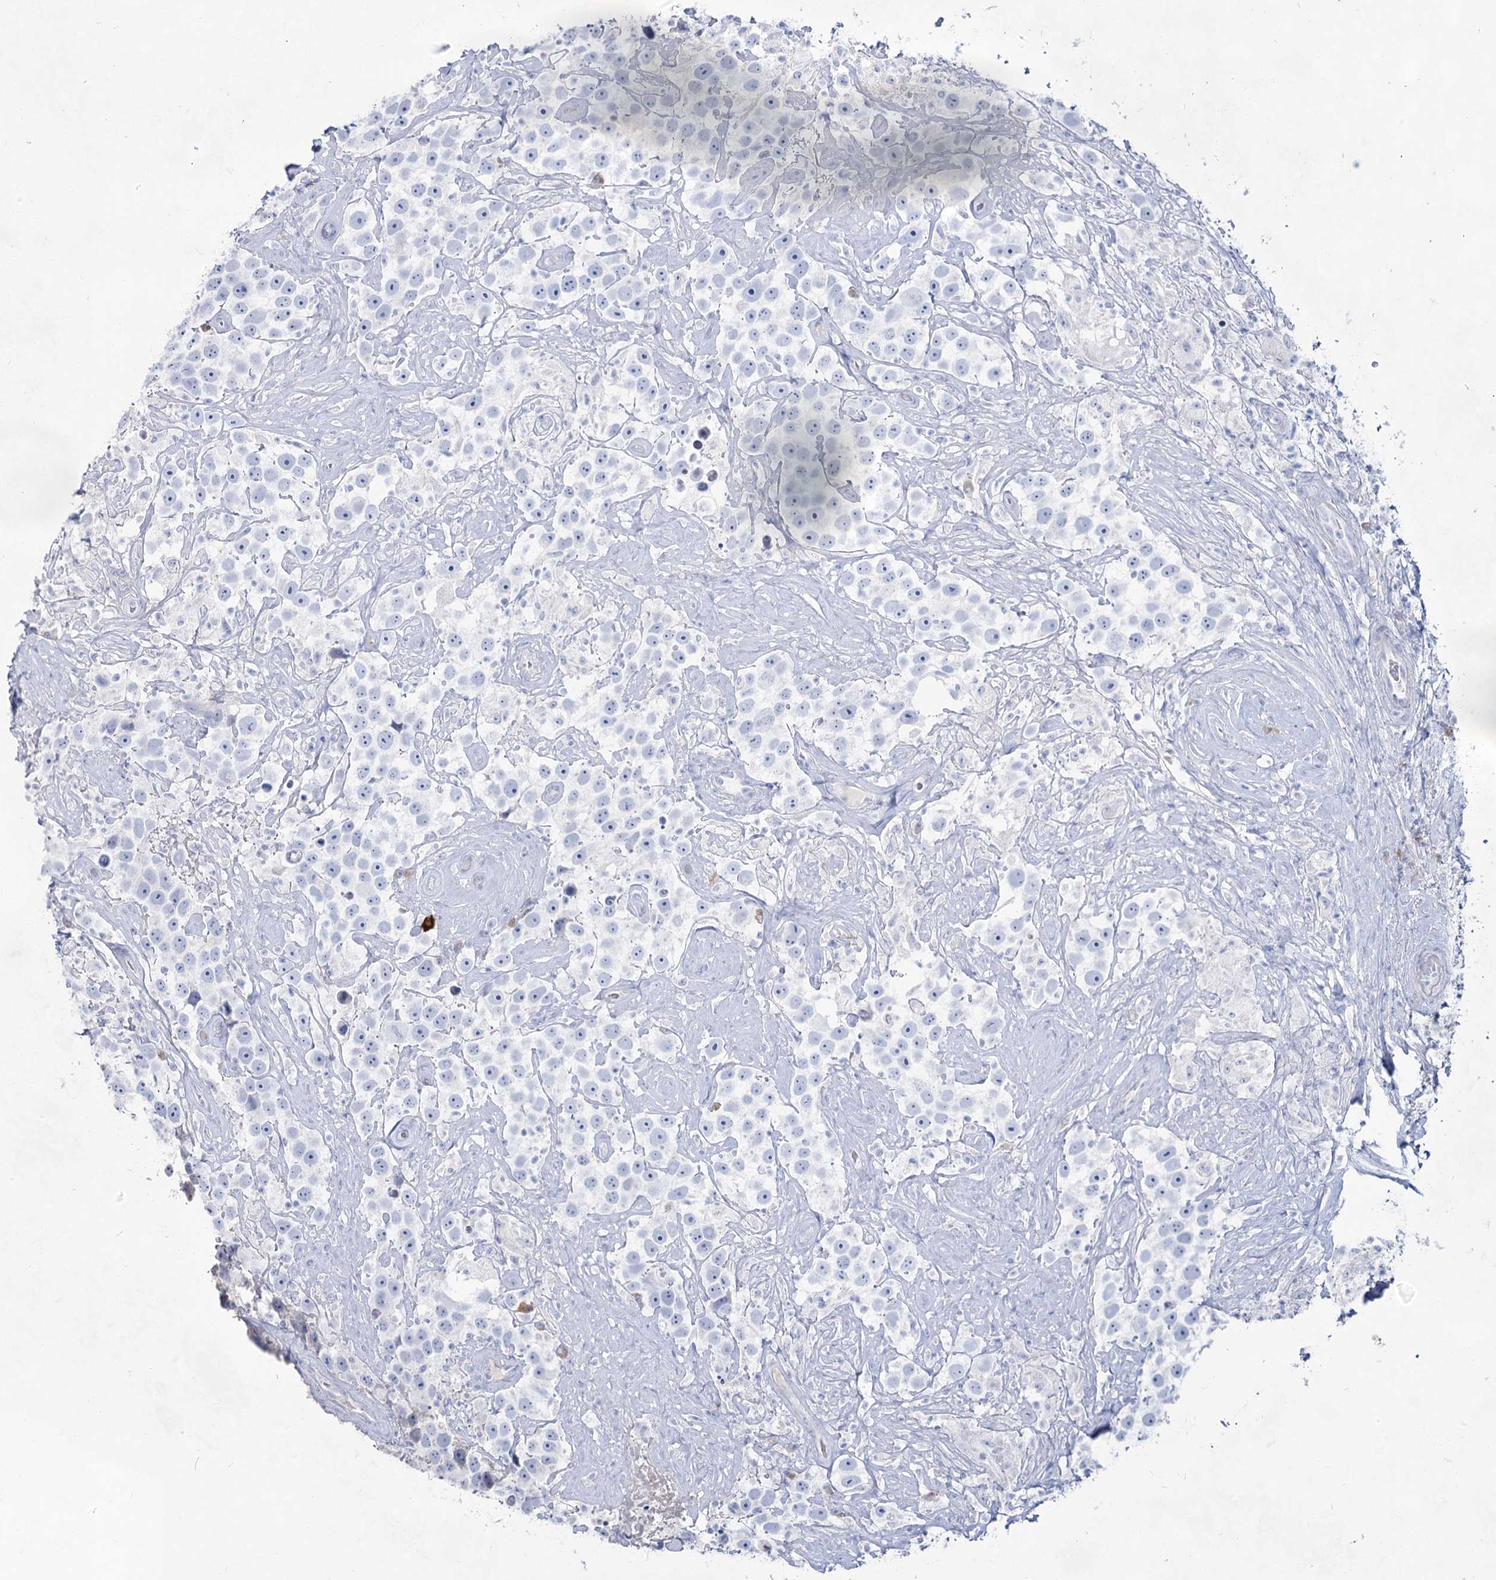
{"staining": {"intensity": "negative", "quantity": "none", "location": "none"}, "tissue": "testis cancer", "cell_type": "Tumor cells", "image_type": "cancer", "snomed": [{"axis": "morphology", "description": "Seminoma, NOS"}, {"axis": "topography", "description": "Testis"}], "caption": "This is an immunohistochemistry histopathology image of testis seminoma. There is no staining in tumor cells.", "gene": "ACRV1", "patient": {"sex": "male", "age": 49}}